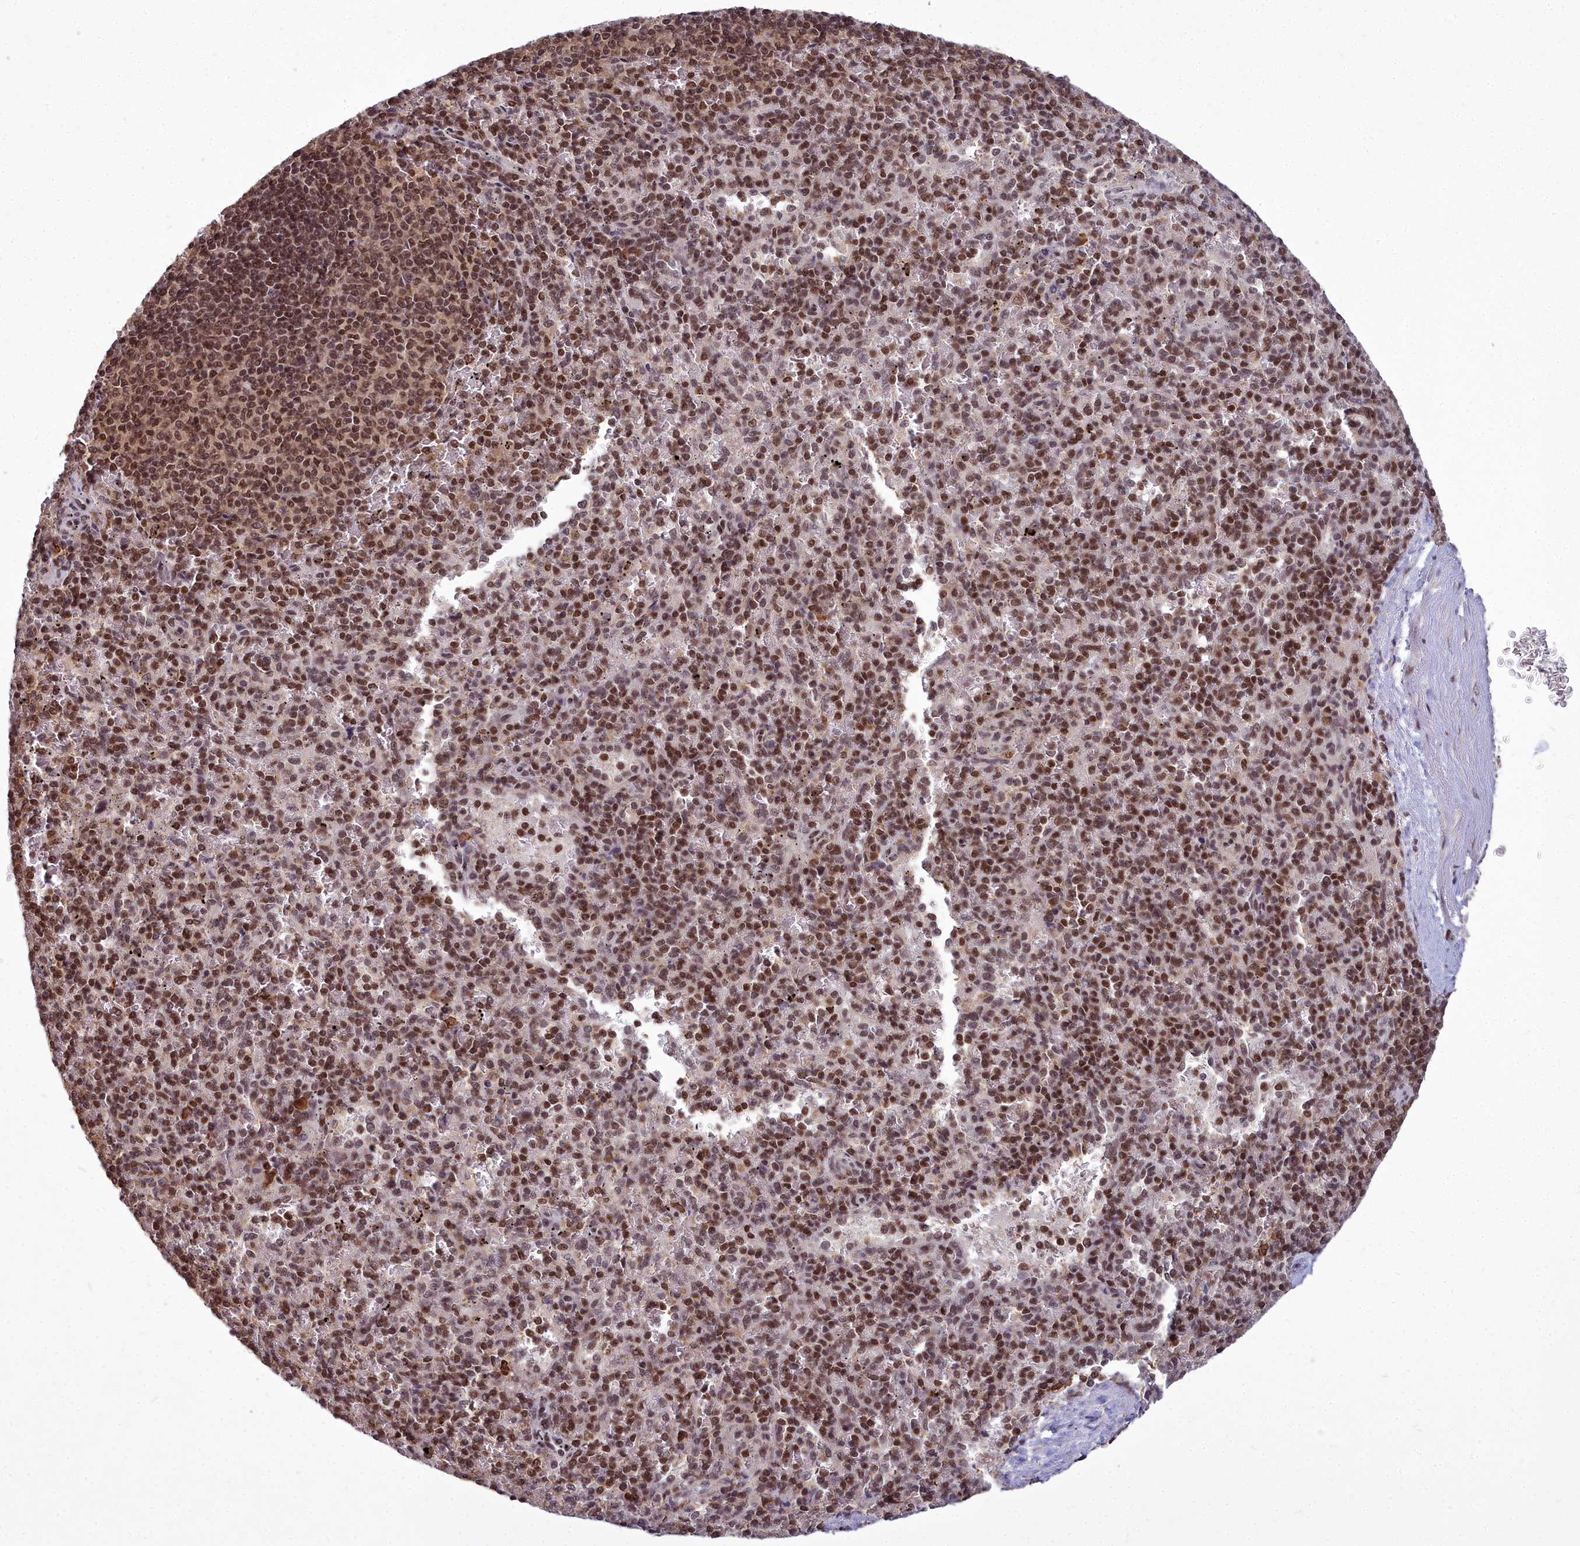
{"staining": {"intensity": "moderate", "quantity": "25%-75%", "location": "nuclear"}, "tissue": "spleen", "cell_type": "Cells in red pulp", "image_type": "normal", "snomed": [{"axis": "morphology", "description": "Normal tissue, NOS"}, {"axis": "topography", "description": "Spleen"}], "caption": "A high-resolution histopathology image shows IHC staining of benign spleen, which shows moderate nuclear staining in approximately 25%-75% of cells in red pulp. The staining was performed using DAB, with brown indicating positive protein expression. Nuclei are stained blue with hematoxylin.", "gene": "GMEB1", "patient": {"sex": "male", "age": 82}}